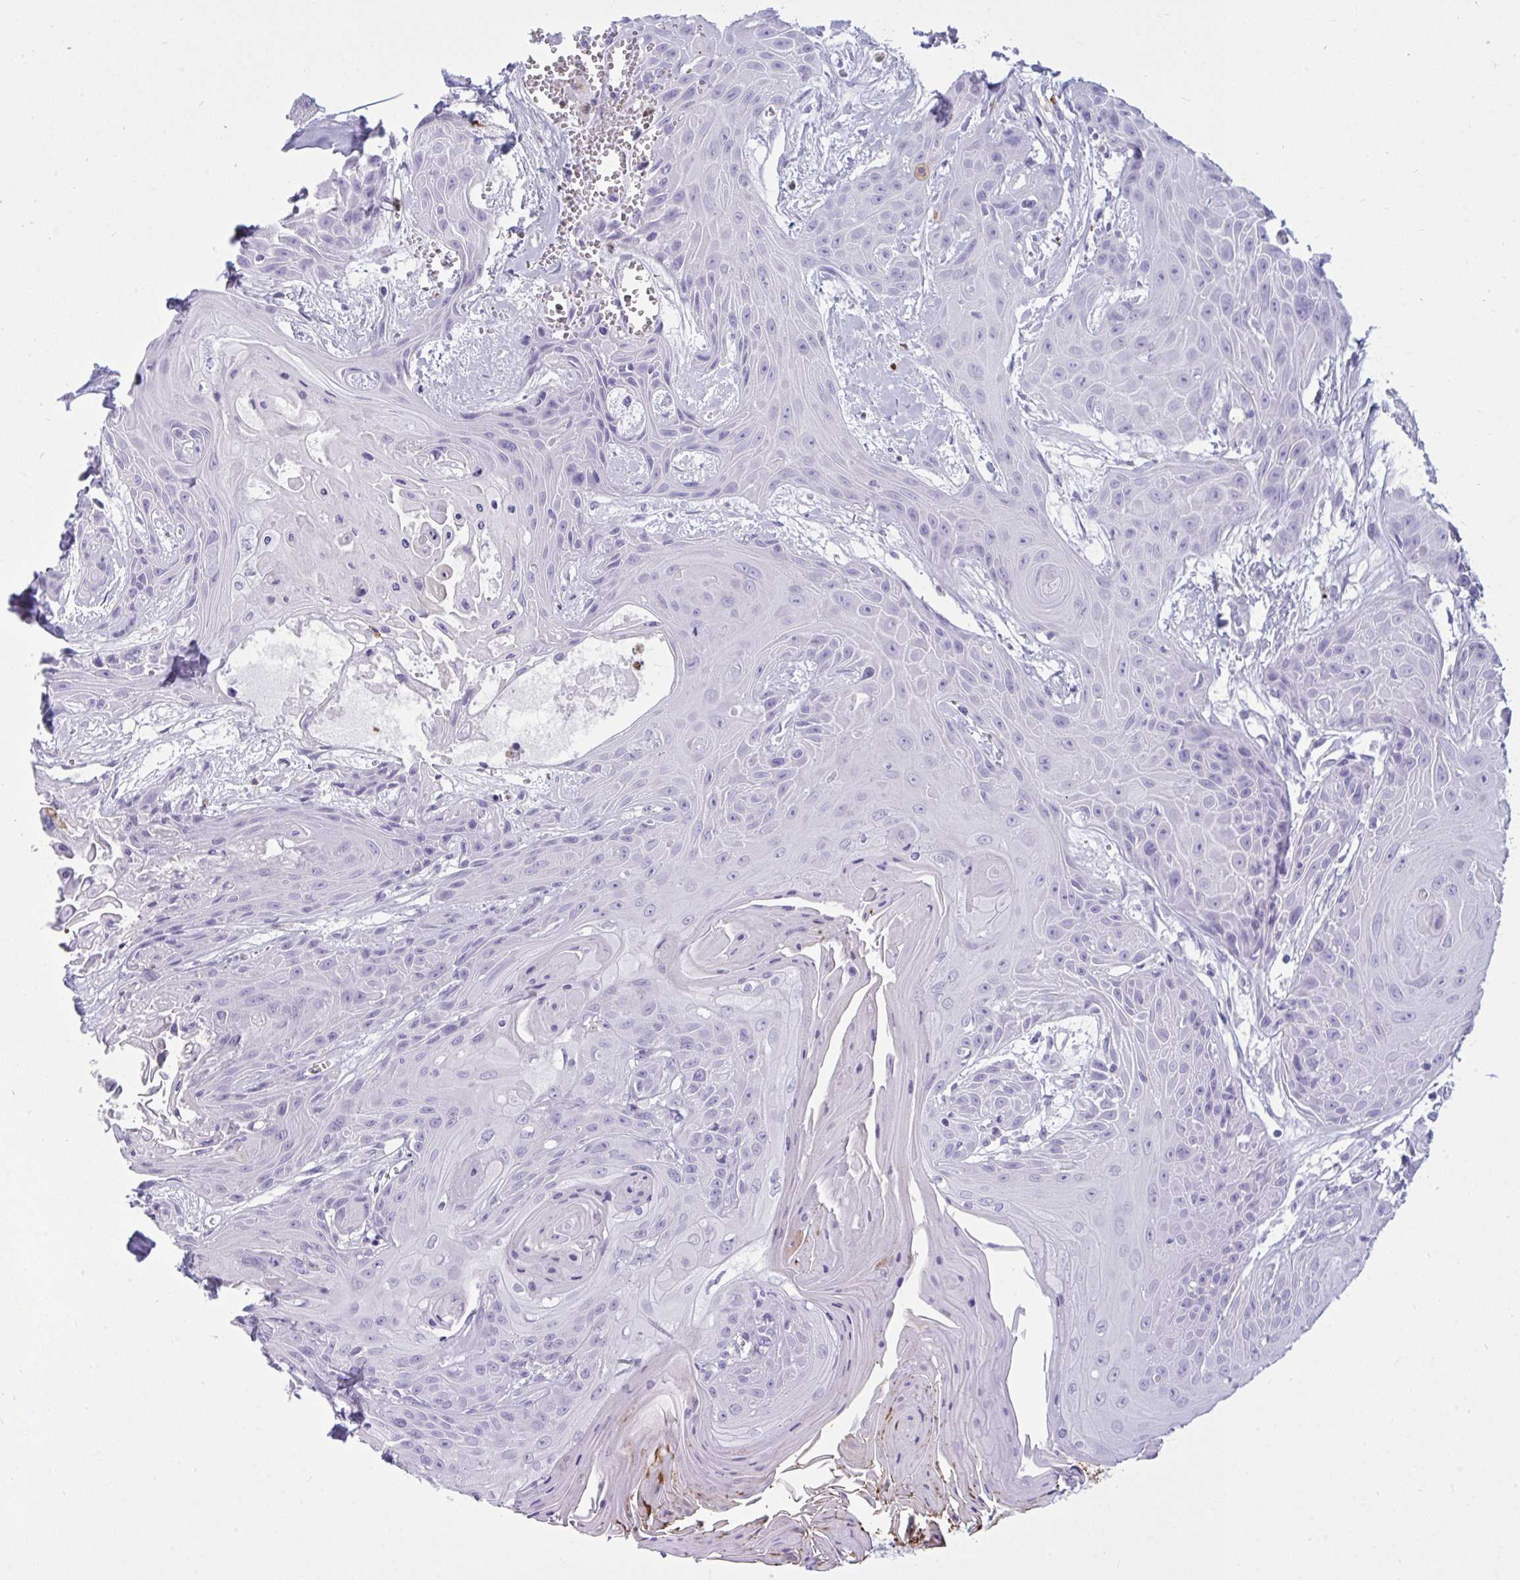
{"staining": {"intensity": "negative", "quantity": "none", "location": "none"}, "tissue": "head and neck cancer", "cell_type": "Tumor cells", "image_type": "cancer", "snomed": [{"axis": "morphology", "description": "Squamous cell carcinoma, NOS"}, {"axis": "topography", "description": "Head-Neck"}], "caption": "Tumor cells show no significant positivity in head and neck cancer (squamous cell carcinoma).", "gene": "ARHGAP42", "patient": {"sex": "female", "age": 73}}